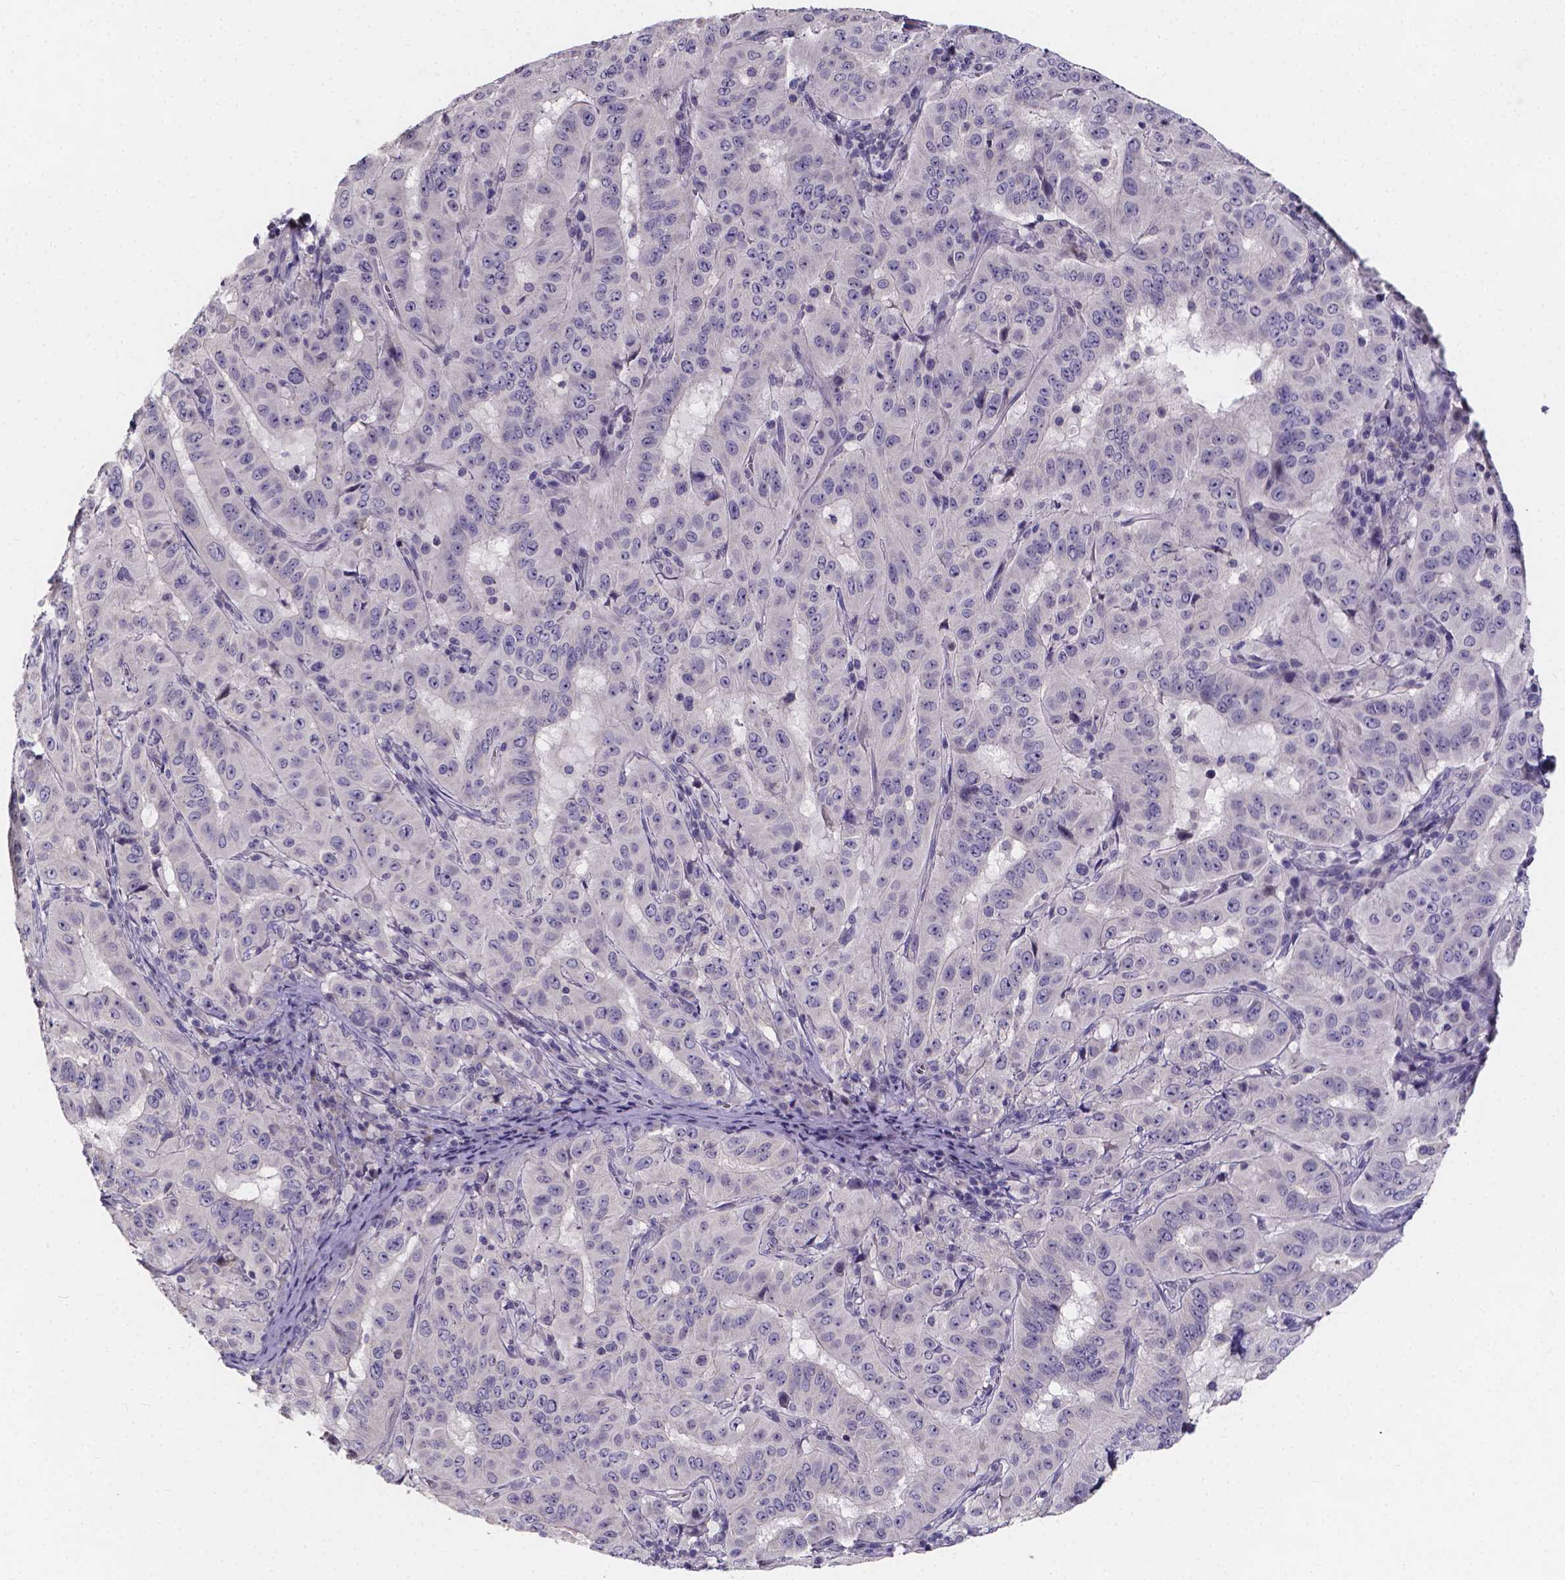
{"staining": {"intensity": "negative", "quantity": "none", "location": "none"}, "tissue": "pancreatic cancer", "cell_type": "Tumor cells", "image_type": "cancer", "snomed": [{"axis": "morphology", "description": "Adenocarcinoma, NOS"}, {"axis": "topography", "description": "Pancreas"}], "caption": "IHC photomicrograph of neoplastic tissue: human pancreatic cancer stained with DAB shows no significant protein positivity in tumor cells.", "gene": "SPOCD1", "patient": {"sex": "male", "age": 63}}